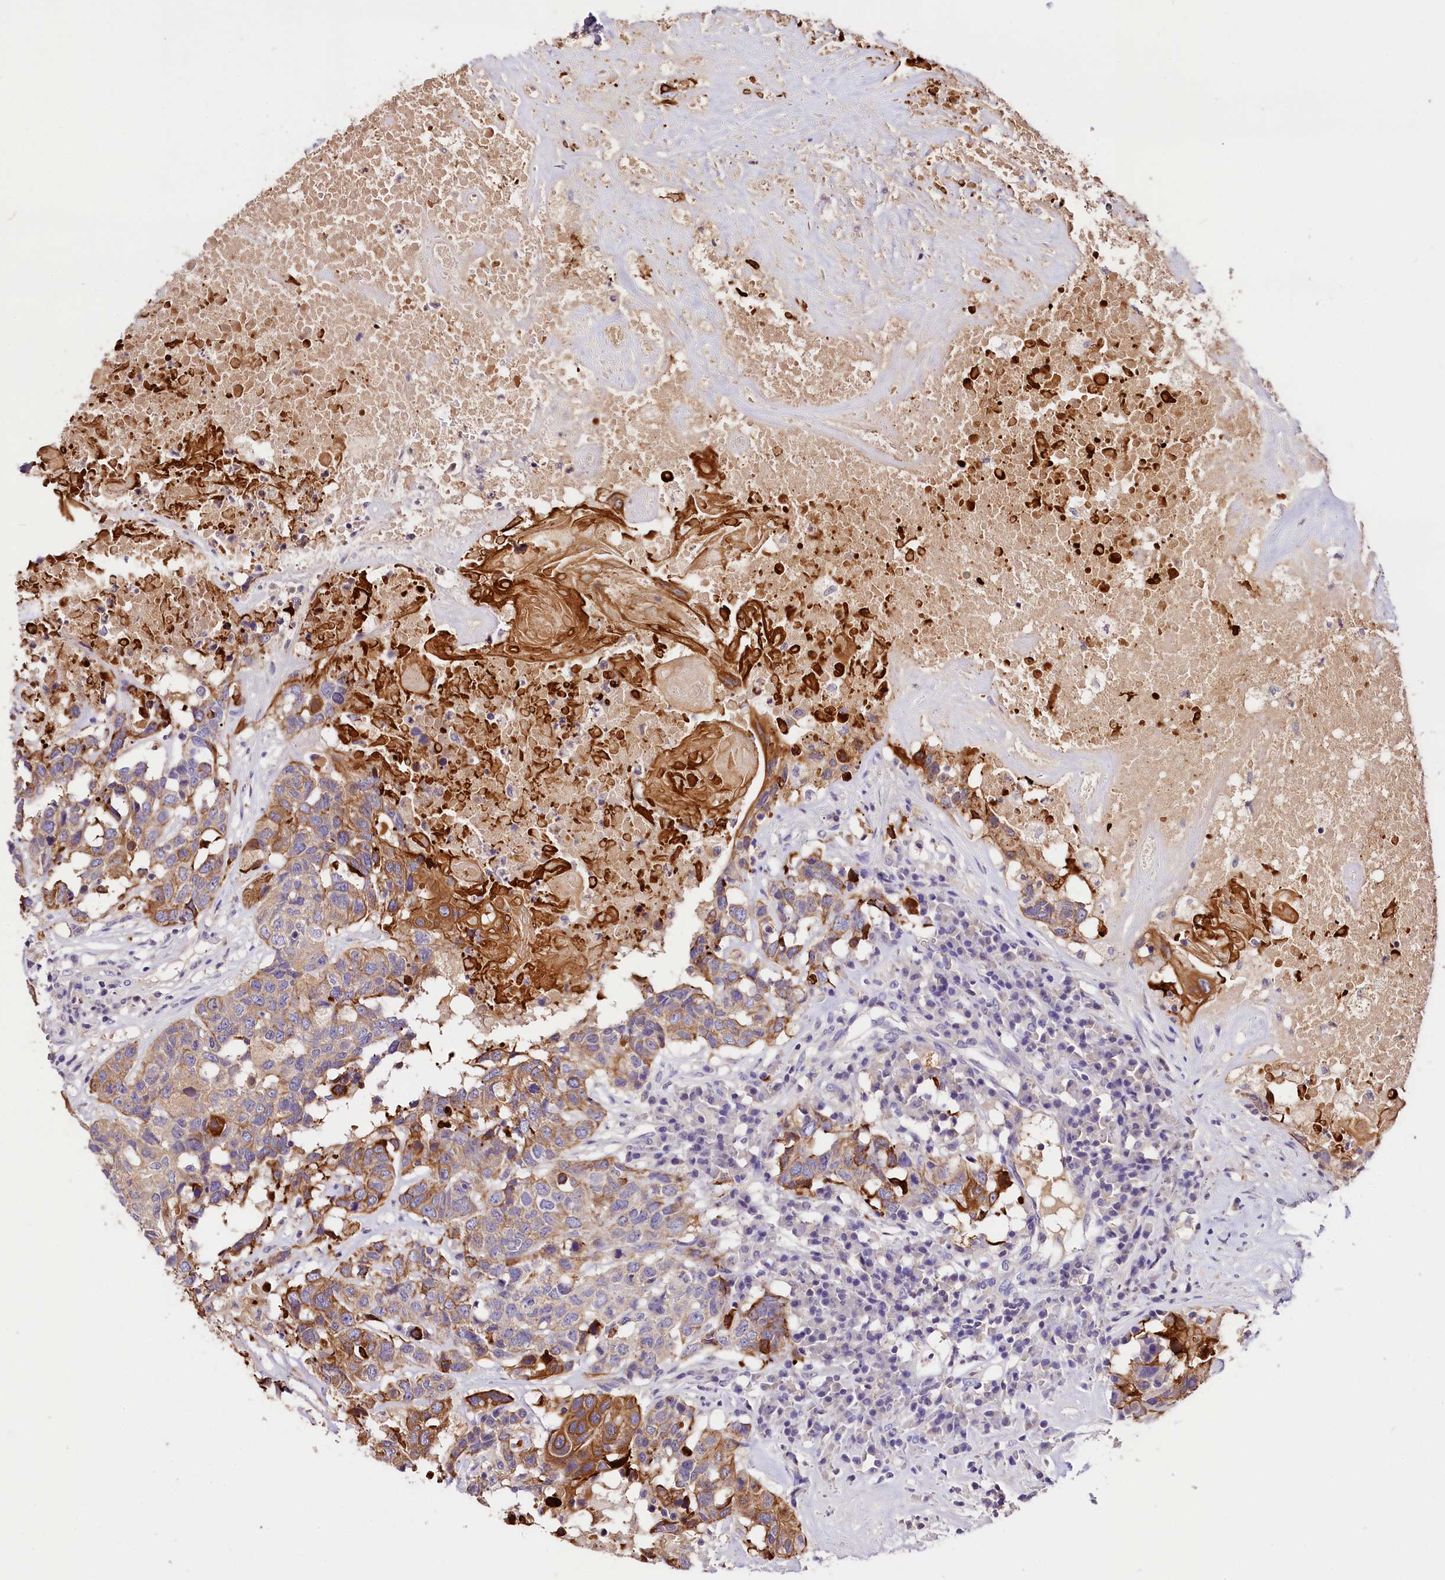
{"staining": {"intensity": "moderate", "quantity": "<25%", "location": "cytoplasmic/membranous"}, "tissue": "head and neck cancer", "cell_type": "Tumor cells", "image_type": "cancer", "snomed": [{"axis": "morphology", "description": "Squamous cell carcinoma, NOS"}, {"axis": "topography", "description": "Head-Neck"}], "caption": "Immunohistochemical staining of head and neck cancer demonstrates low levels of moderate cytoplasmic/membranous protein positivity in approximately <25% of tumor cells.", "gene": "ARMC6", "patient": {"sex": "male", "age": 66}}